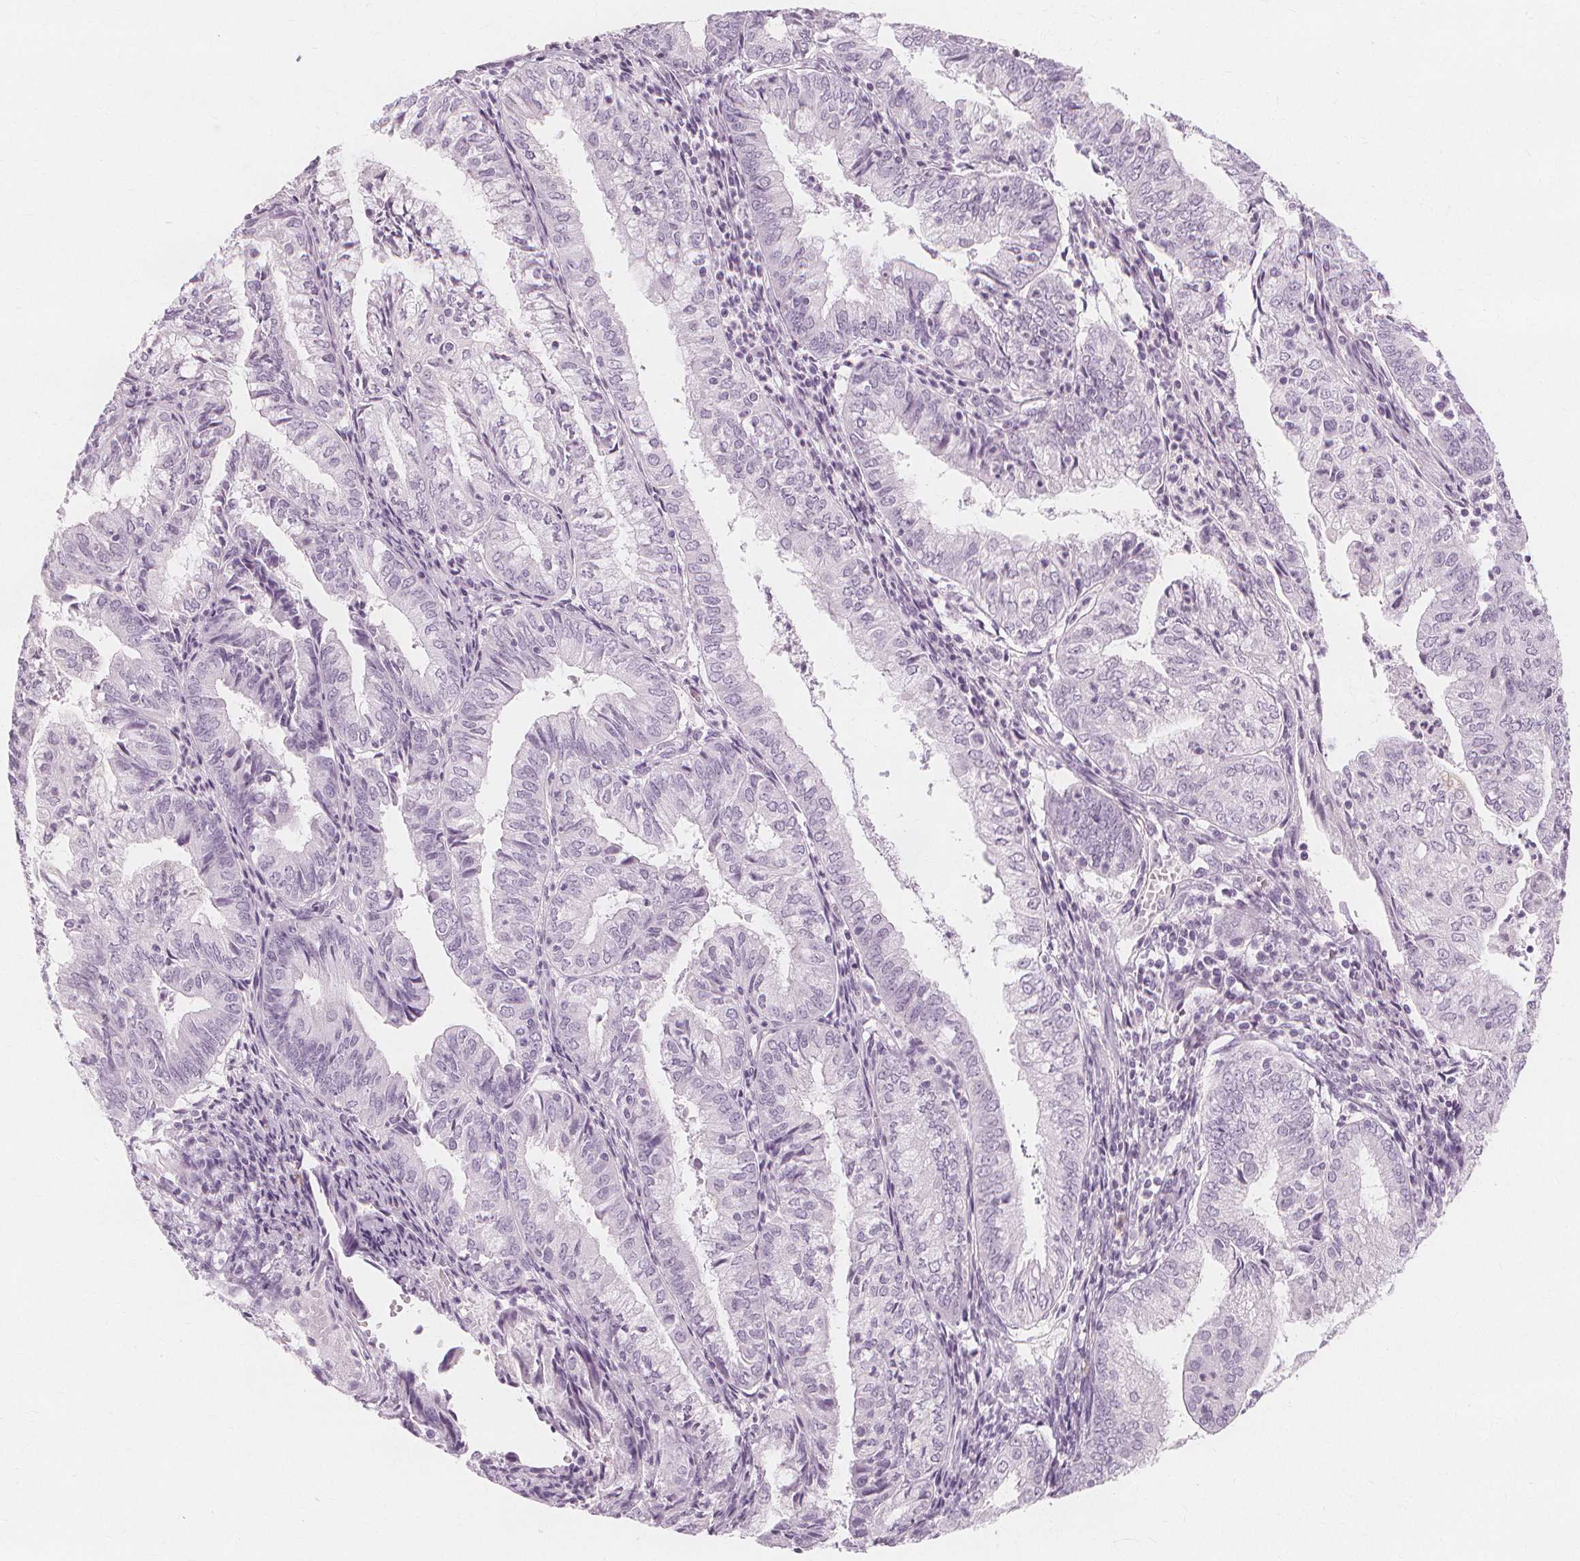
{"staining": {"intensity": "negative", "quantity": "none", "location": "none"}, "tissue": "endometrial cancer", "cell_type": "Tumor cells", "image_type": "cancer", "snomed": [{"axis": "morphology", "description": "Adenocarcinoma, NOS"}, {"axis": "topography", "description": "Endometrium"}], "caption": "The IHC image has no significant positivity in tumor cells of adenocarcinoma (endometrial) tissue.", "gene": "TFF1", "patient": {"sex": "female", "age": 55}}